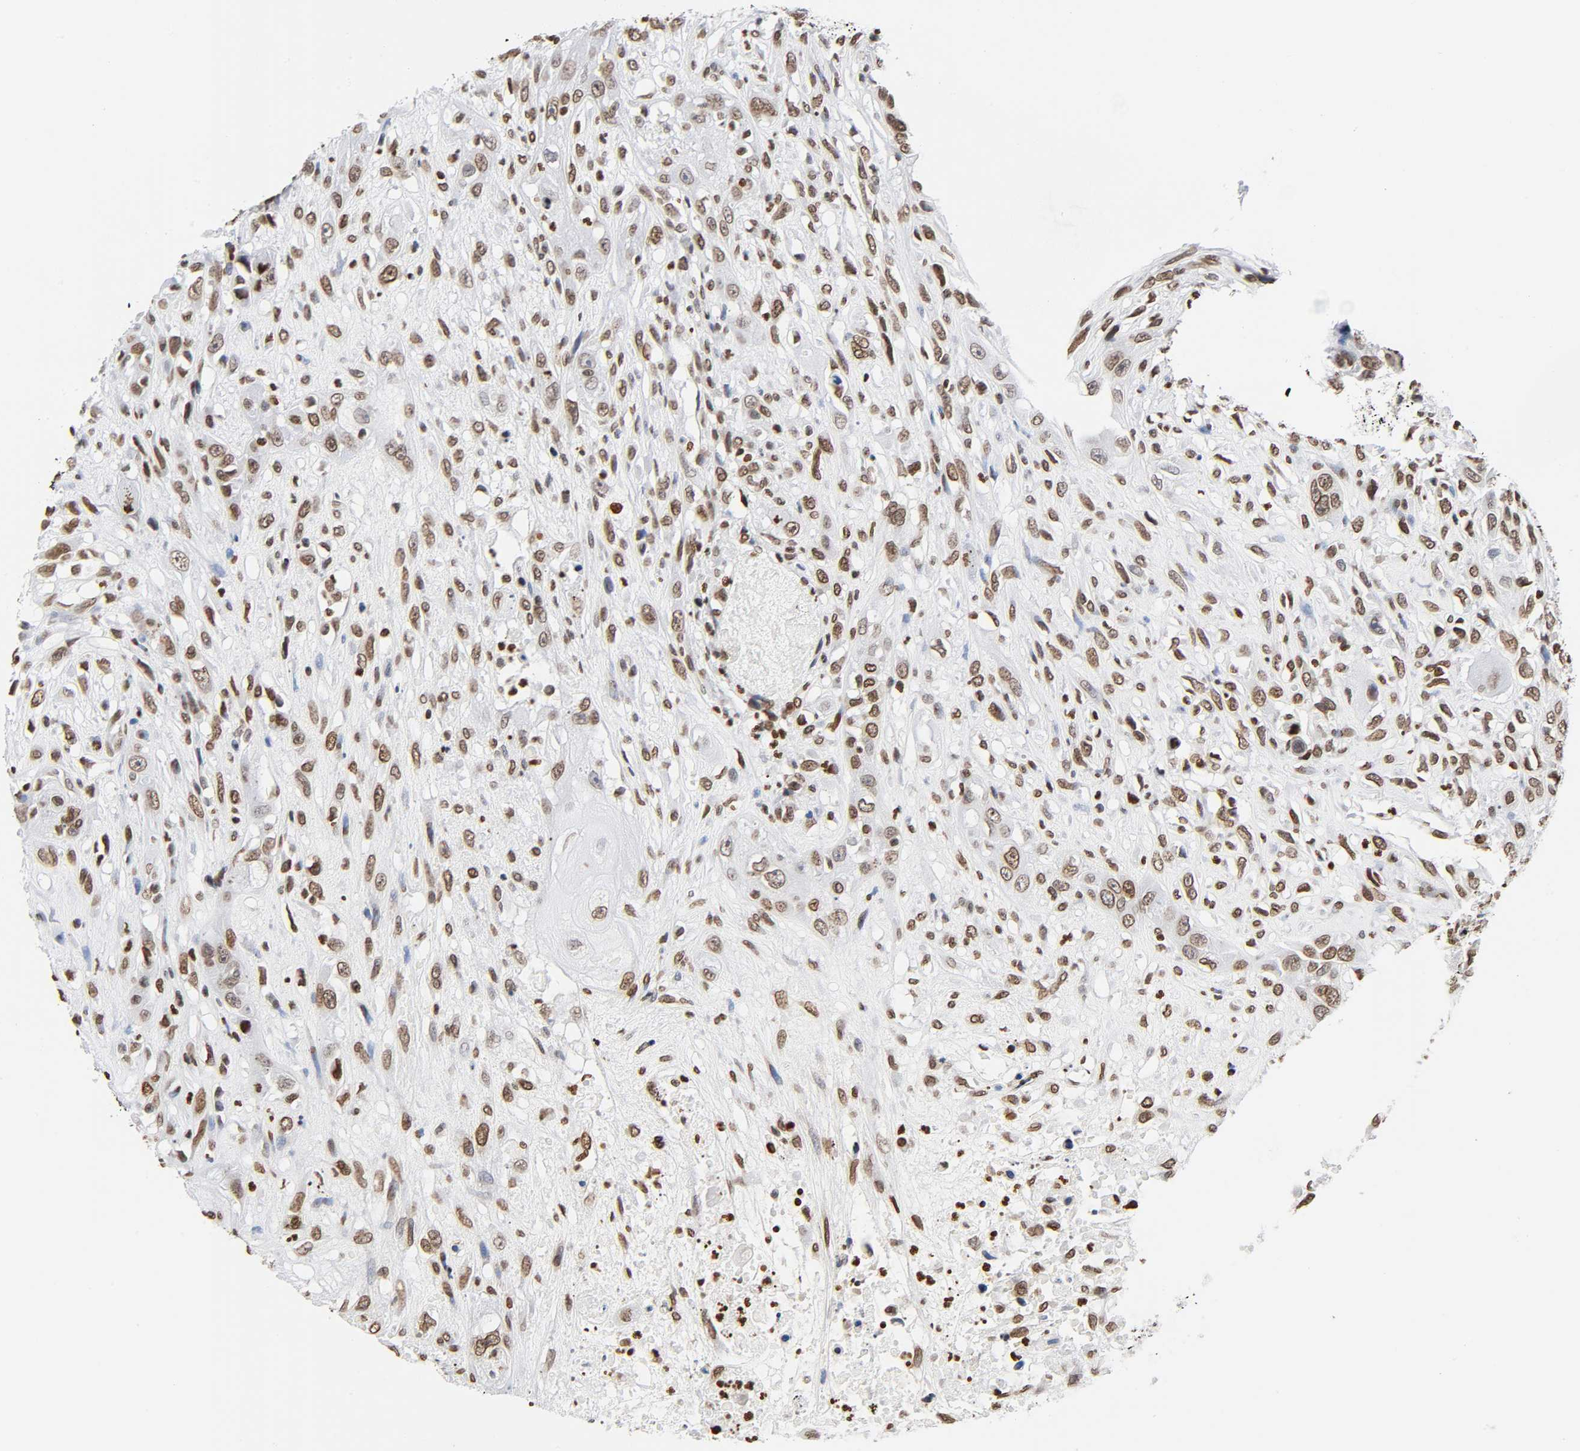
{"staining": {"intensity": "moderate", "quantity": ">75%", "location": "nuclear"}, "tissue": "head and neck cancer", "cell_type": "Tumor cells", "image_type": "cancer", "snomed": [{"axis": "morphology", "description": "Necrosis, NOS"}, {"axis": "morphology", "description": "Neoplasm, malignant, NOS"}, {"axis": "topography", "description": "Salivary gland"}, {"axis": "topography", "description": "Head-Neck"}], "caption": "Immunohistochemistry (IHC) of human head and neck cancer (neoplasm (malignant)) displays medium levels of moderate nuclear staining in approximately >75% of tumor cells.", "gene": "HOXA6", "patient": {"sex": "male", "age": 43}}